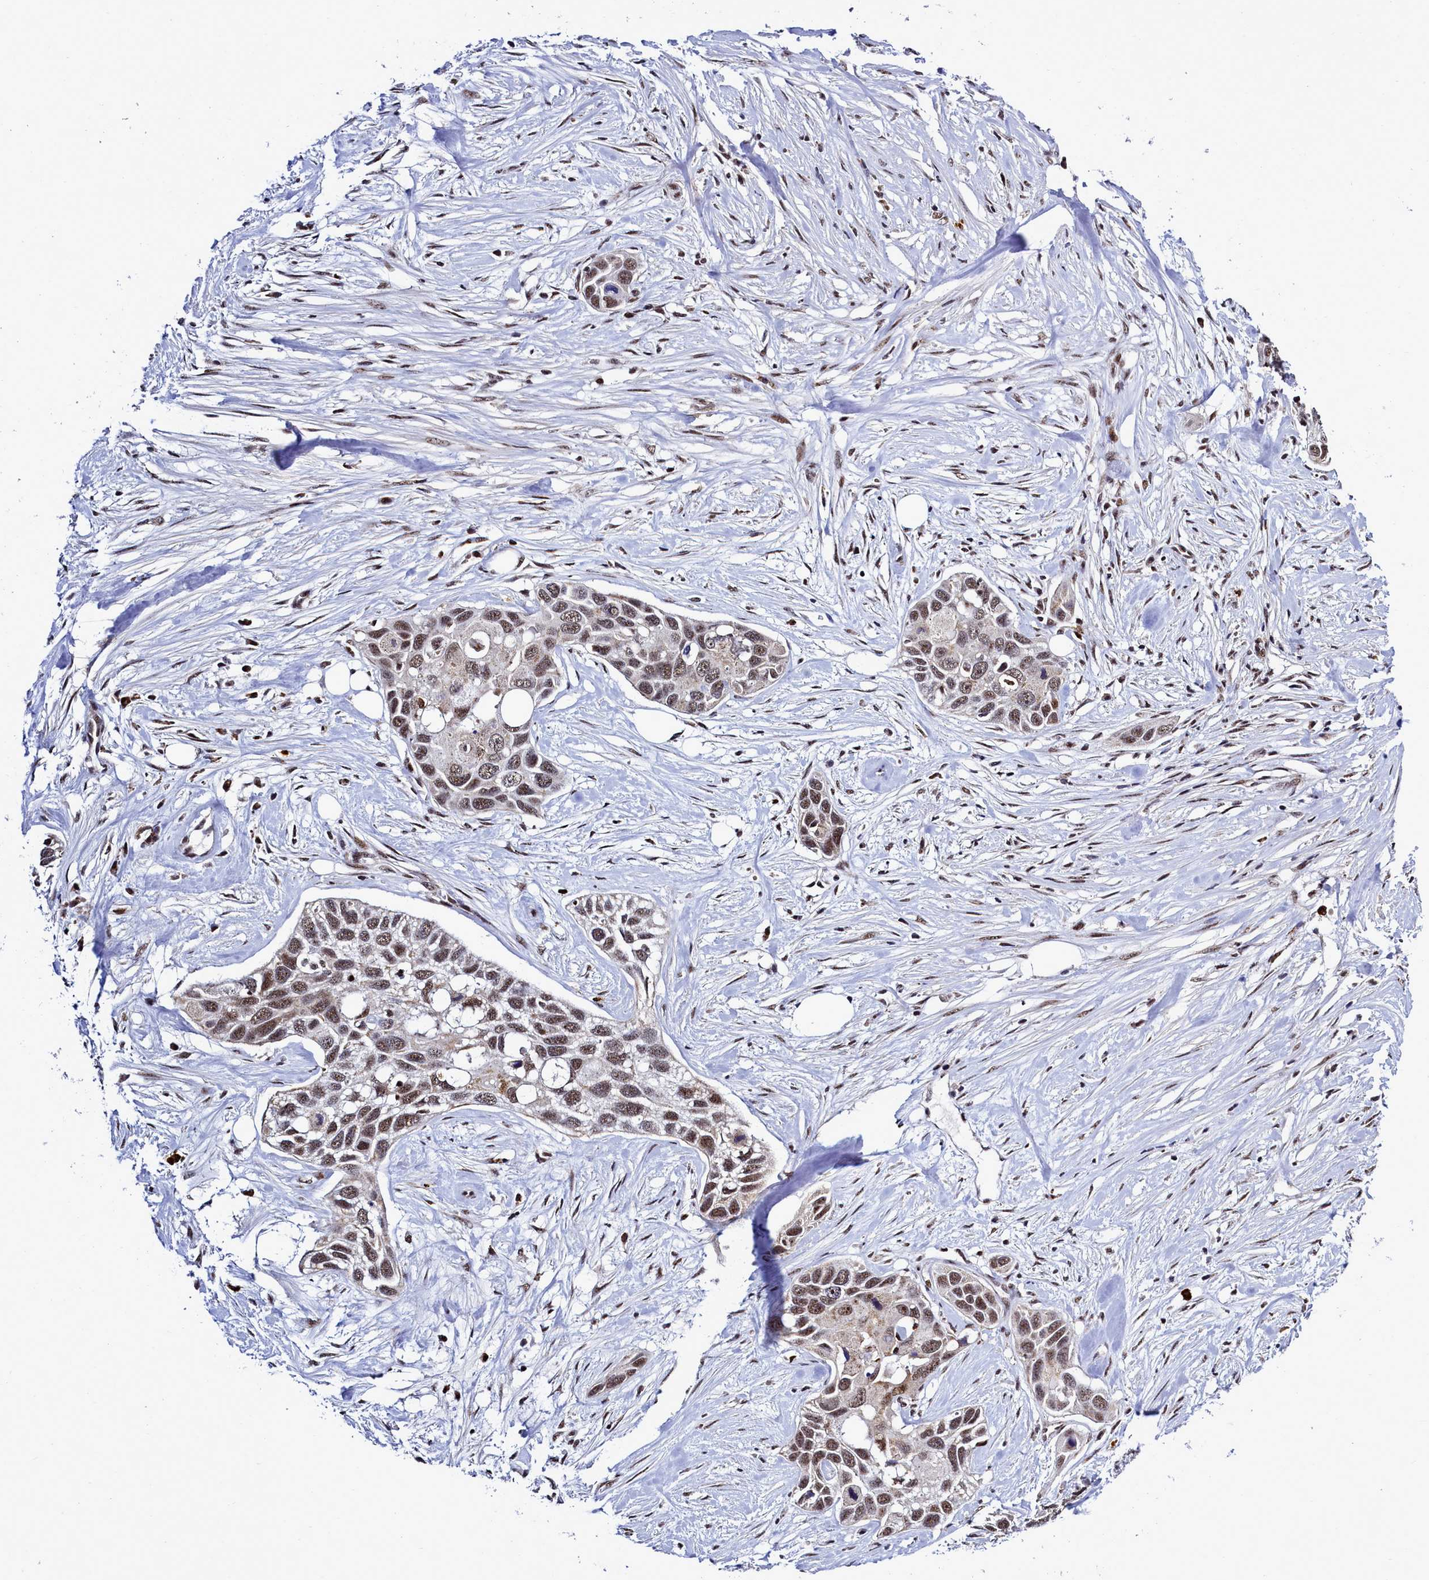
{"staining": {"intensity": "moderate", "quantity": ">75%", "location": "nuclear"}, "tissue": "pancreatic cancer", "cell_type": "Tumor cells", "image_type": "cancer", "snomed": [{"axis": "morphology", "description": "Adenocarcinoma, NOS"}, {"axis": "topography", "description": "Pancreas"}], "caption": "Protein expression analysis of adenocarcinoma (pancreatic) reveals moderate nuclear positivity in approximately >75% of tumor cells.", "gene": "POM121L2", "patient": {"sex": "female", "age": 60}}